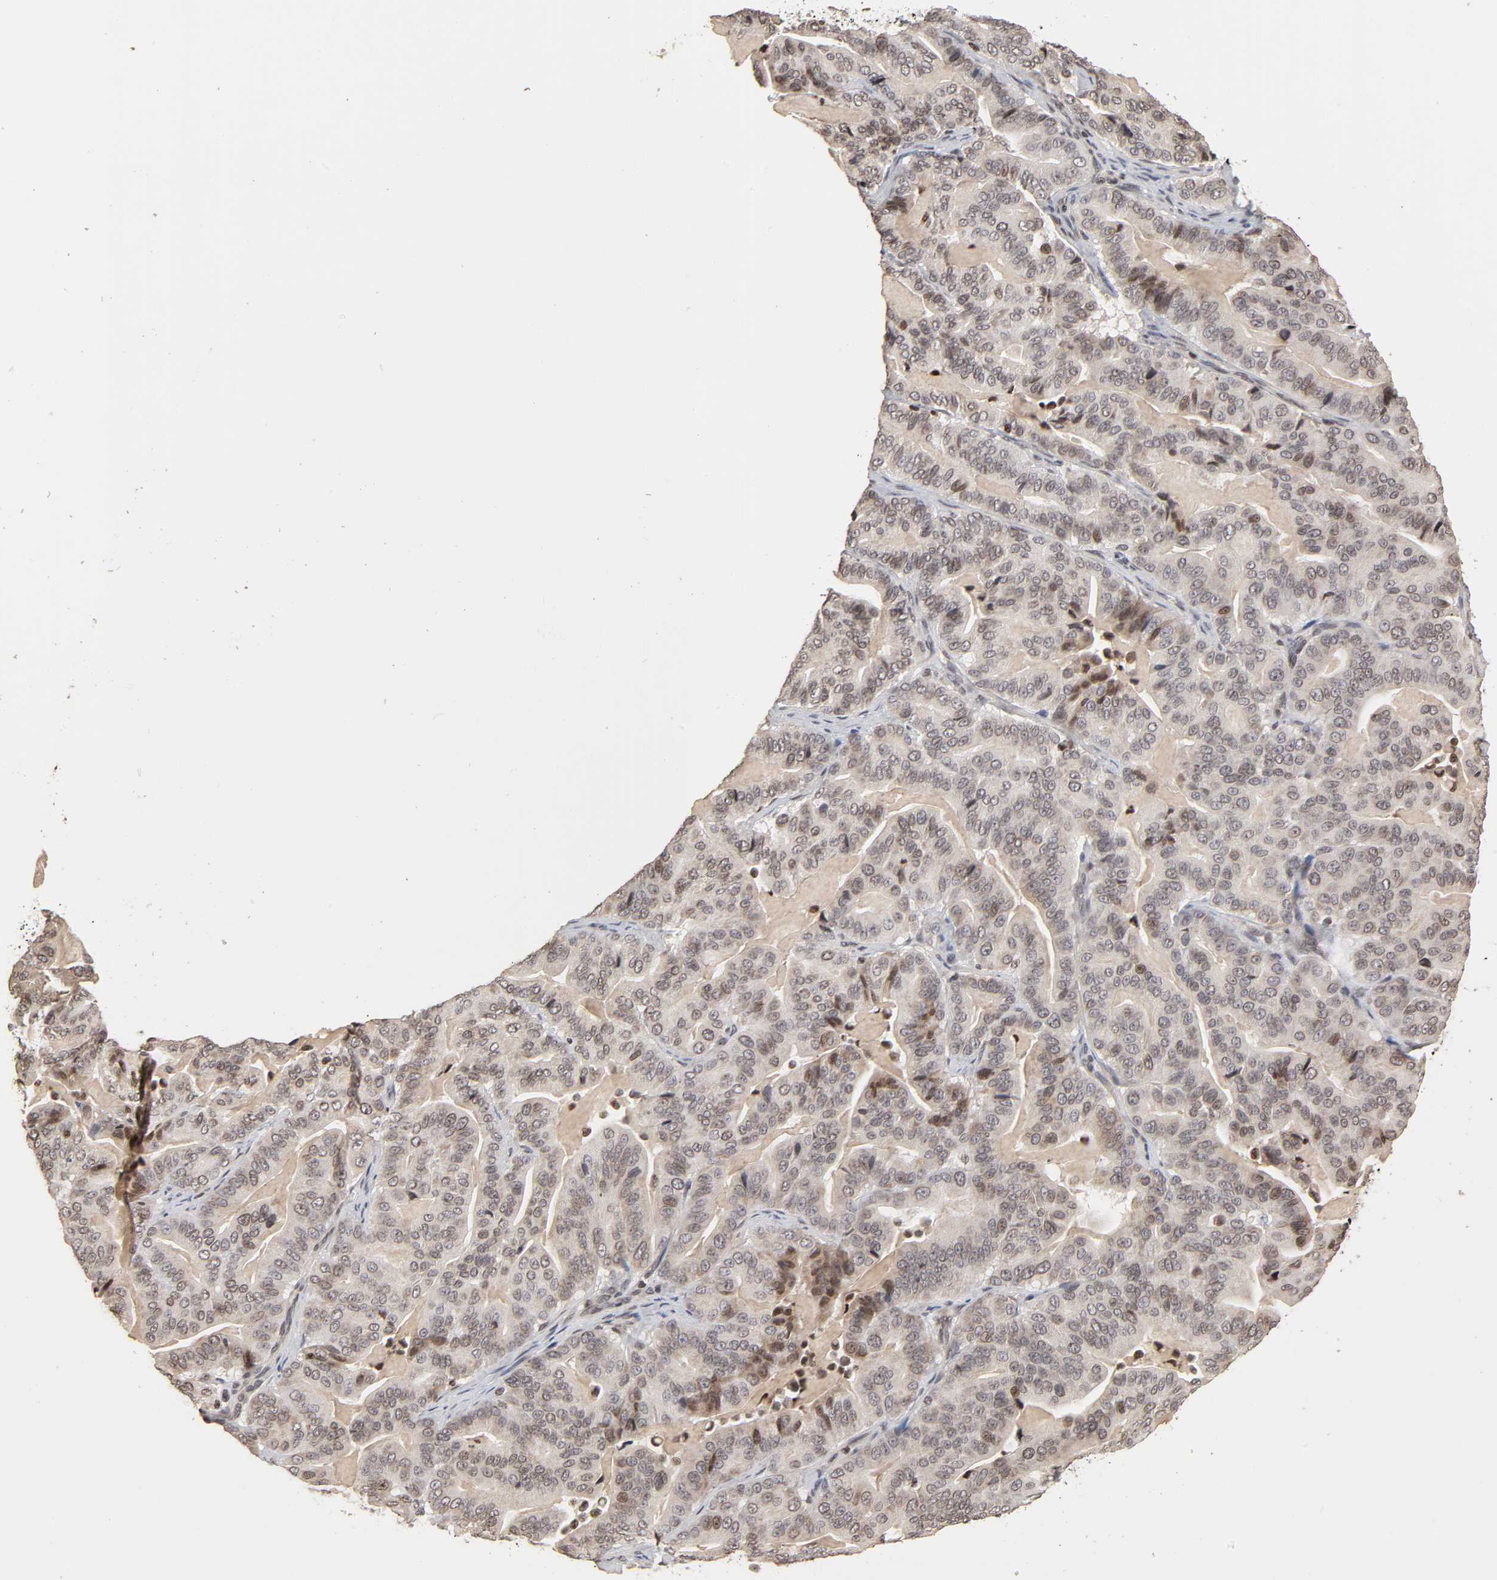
{"staining": {"intensity": "moderate", "quantity": "25%-75%", "location": "nuclear"}, "tissue": "pancreatic cancer", "cell_type": "Tumor cells", "image_type": "cancer", "snomed": [{"axis": "morphology", "description": "Adenocarcinoma, NOS"}, {"axis": "topography", "description": "Pancreas"}], "caption": "DAB immunohistochemical staining of pancreatic cancer exhibits moderate nuclear protein staining in approximately 25%-75% of tumor cells. The protein of interest is stained brown, and the nuclei are stained in blue (DAB IHC with brightfield microscopy, high magnification).", "gene": "ZNF473", "patient": {"sex": "male", "age": 63}}